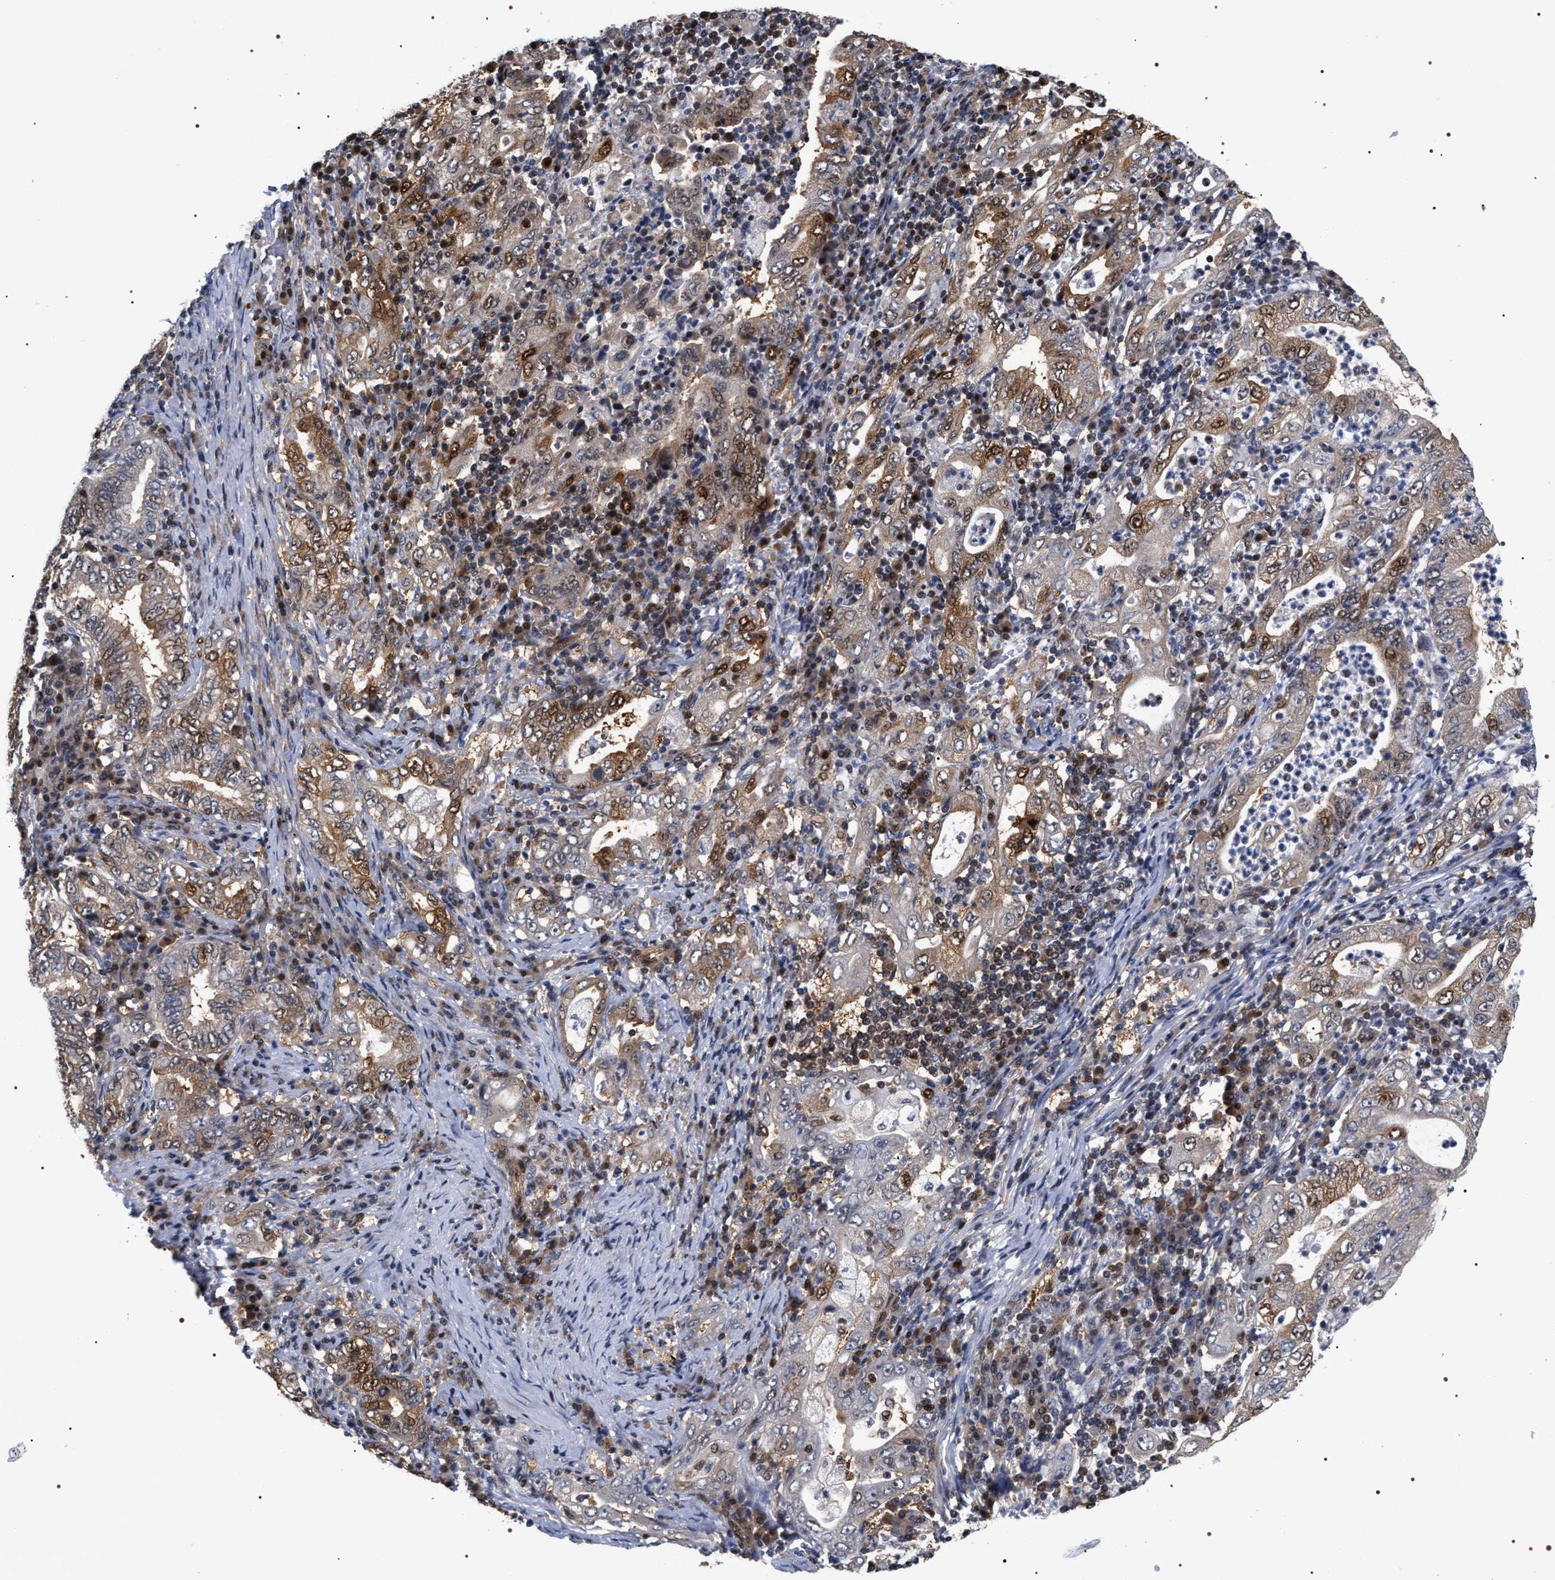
{"staining": {"intensity": "moderate", "quantity": "25%-75%", "location": "cytoplasmic/membranous,nuclear"}, "tissue": "stomach cancer", "cell_type": "Tumor cells", "image_type": "cancer", "snomed": [{"axis": "morphology", "description": "Normal tissue, NOS"}, {"axis": "morphology", "description": "Adenocarcinoma, NOS"}, {"axis": "topography", "description": "Esophagus"}, {"axis": "topography", "description": "Stomach, upper"}, {"axis": "topography", "description": "Peripheral nerve tissue"}], "caption": "Immunohistochemistry histopathology image of human stomach cancer (adenocarcinoma) stained for a protein (brown), which exhibits medium levels of moderate cytoplasmic/membranous and nuclear positivity in about 25%-75% of tumor cells.", "gene": "BAG6", "patient": {"sex": "male", "age": 62}}